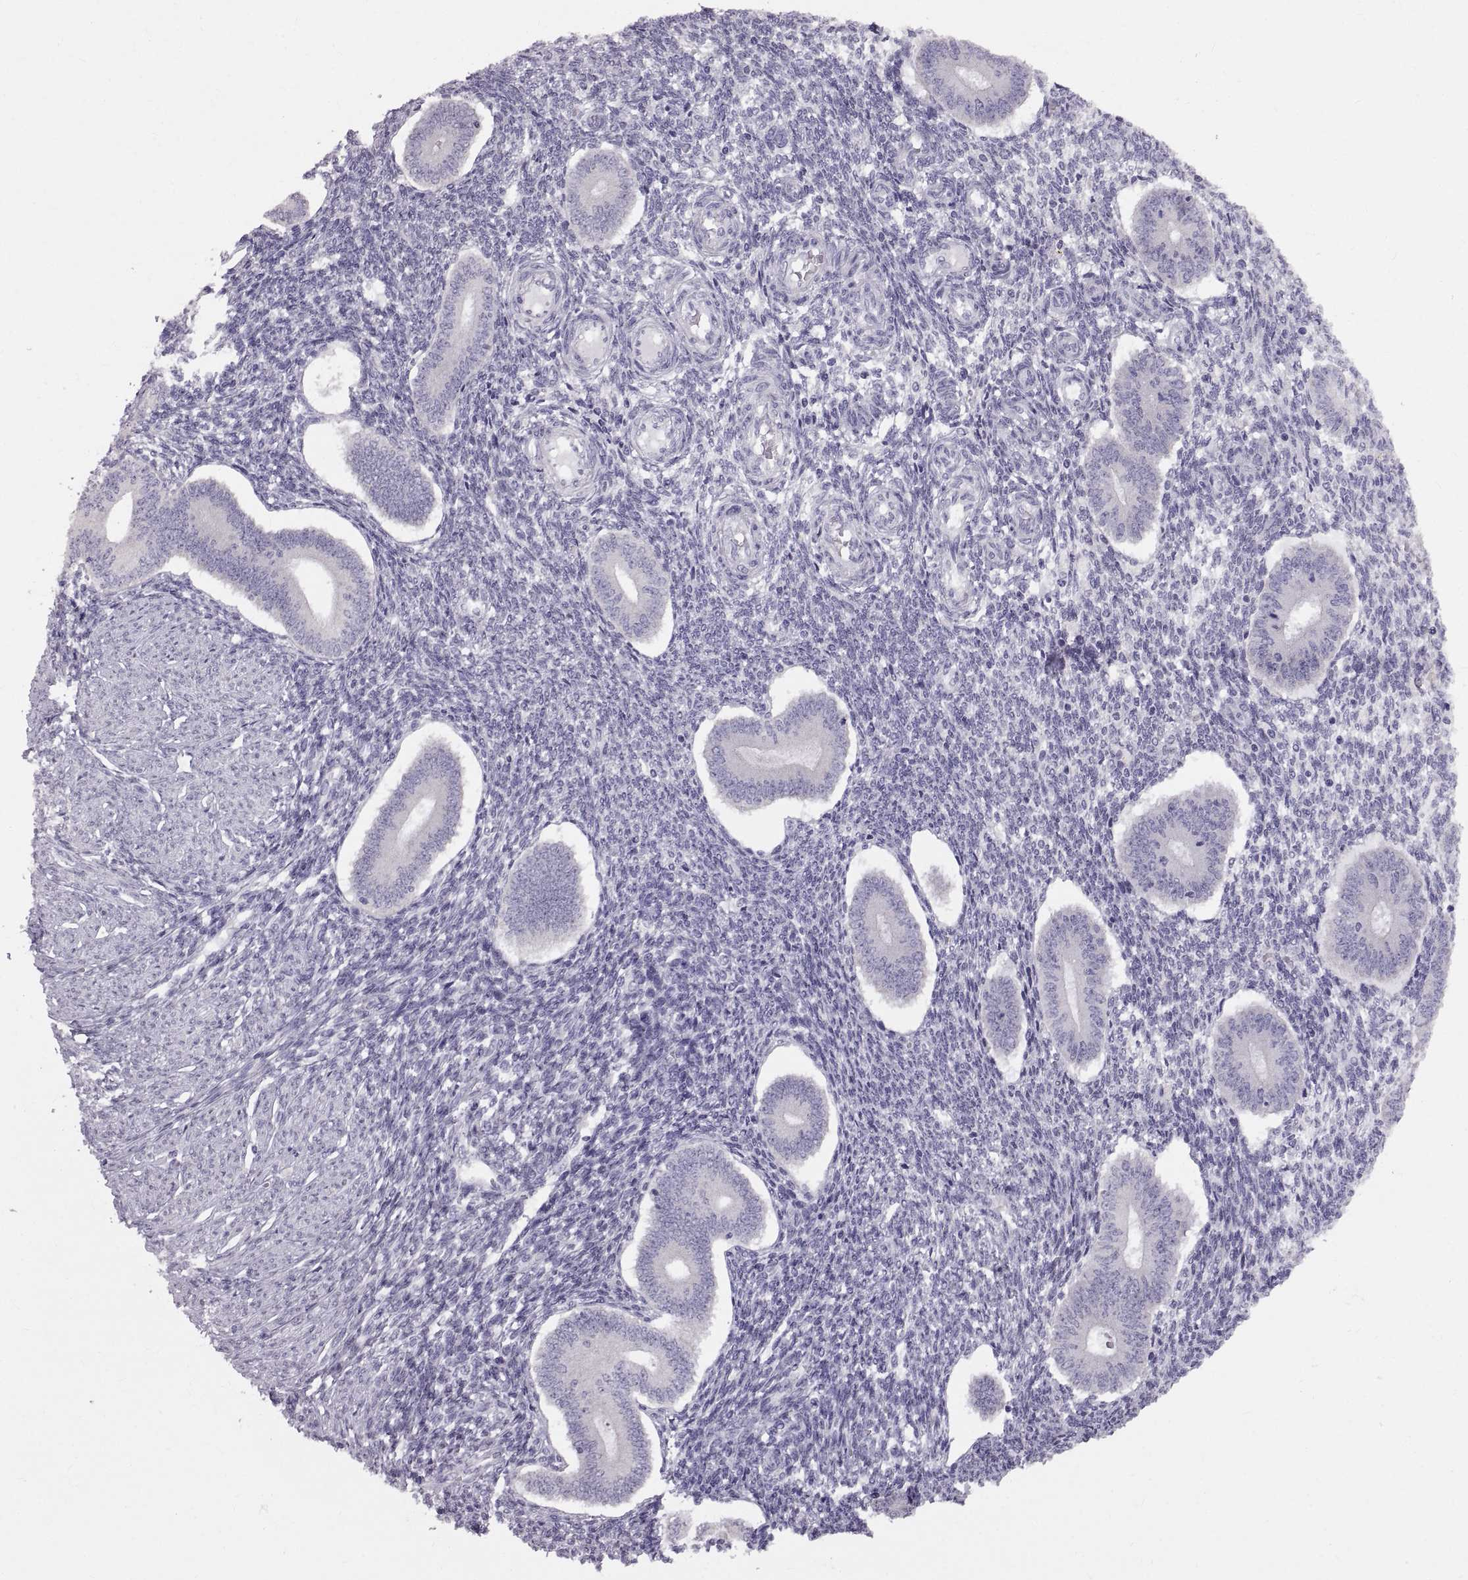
{"staining": {"intensity": "negative", "quantity": "none", "location": "none"}, "tissue": "endometrium", "cell_type": "Cells in endometrial stroma", "image_type": "normal", "snomed": [{"axis": "morphology", "description": "Normal tissue, NOS"}, {"axis": "topography", "description": "Endometrium"}], "caption": "Cells in endometrial stroma show no significant positivity in benign endometrium.", "gene": "WBP2NL", "patient": {"sex": "female", "age": 40}}